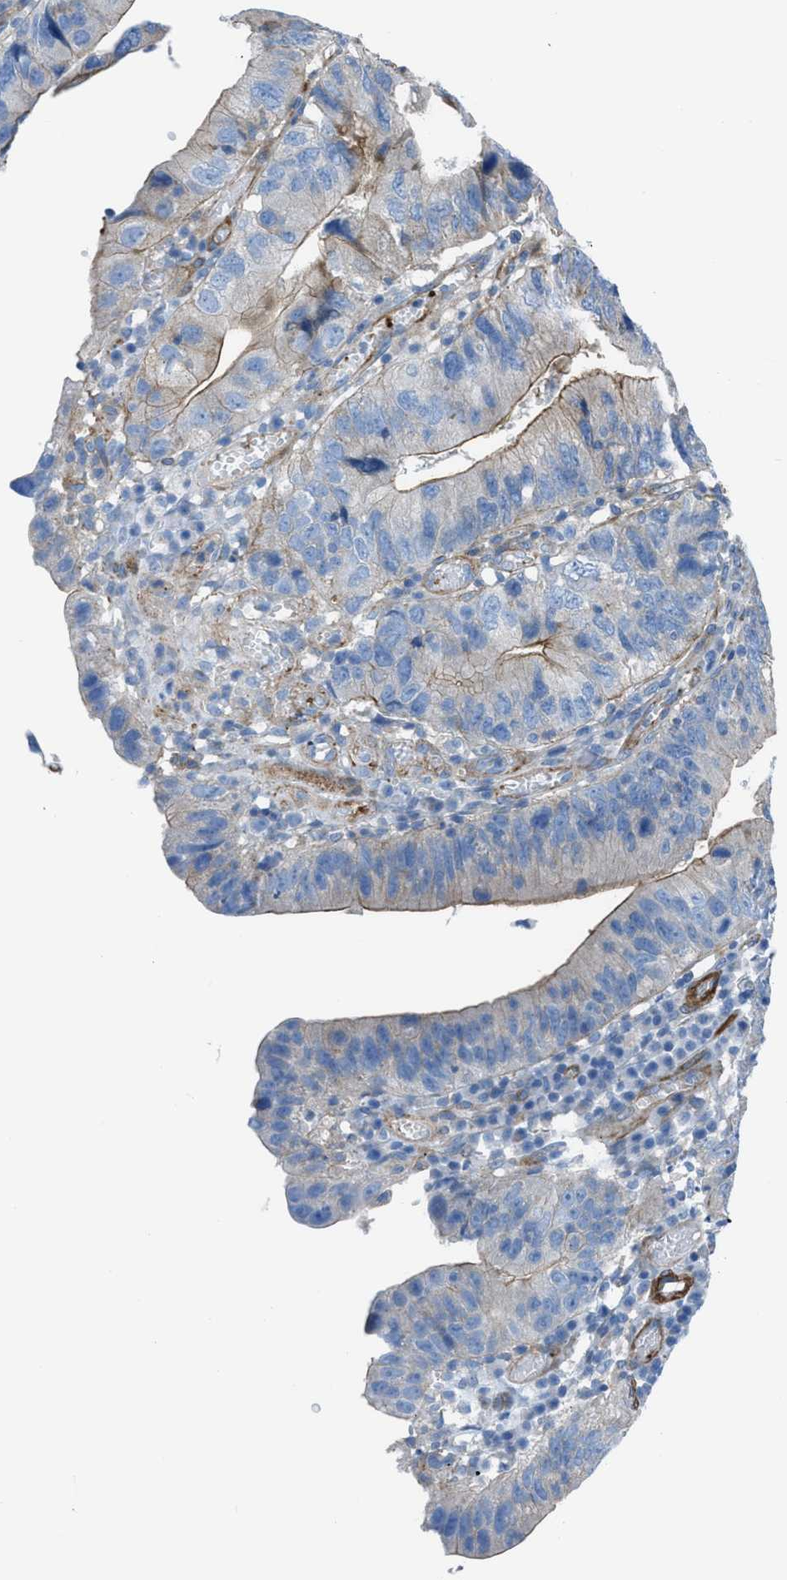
{"staining": {"intensity": "weak", "quantity": "<25%", "location": "cytoplasmic/membranous"}, "tissue": "stomach cancer", "cell_type": "Tumor cells", "image_type": "cancer", "snomed": [{"axis": "morphology", "description": "Adenocarcinoma, NOS"}, {"axis": "topography", "description": "Stomach"}], "caption": "DAB immunohistochemical staining of stomach cancer shows no significant positivity in tumor cells.", "gene": "KCNH7", "patient": {"sex": "male", "age": 59}}